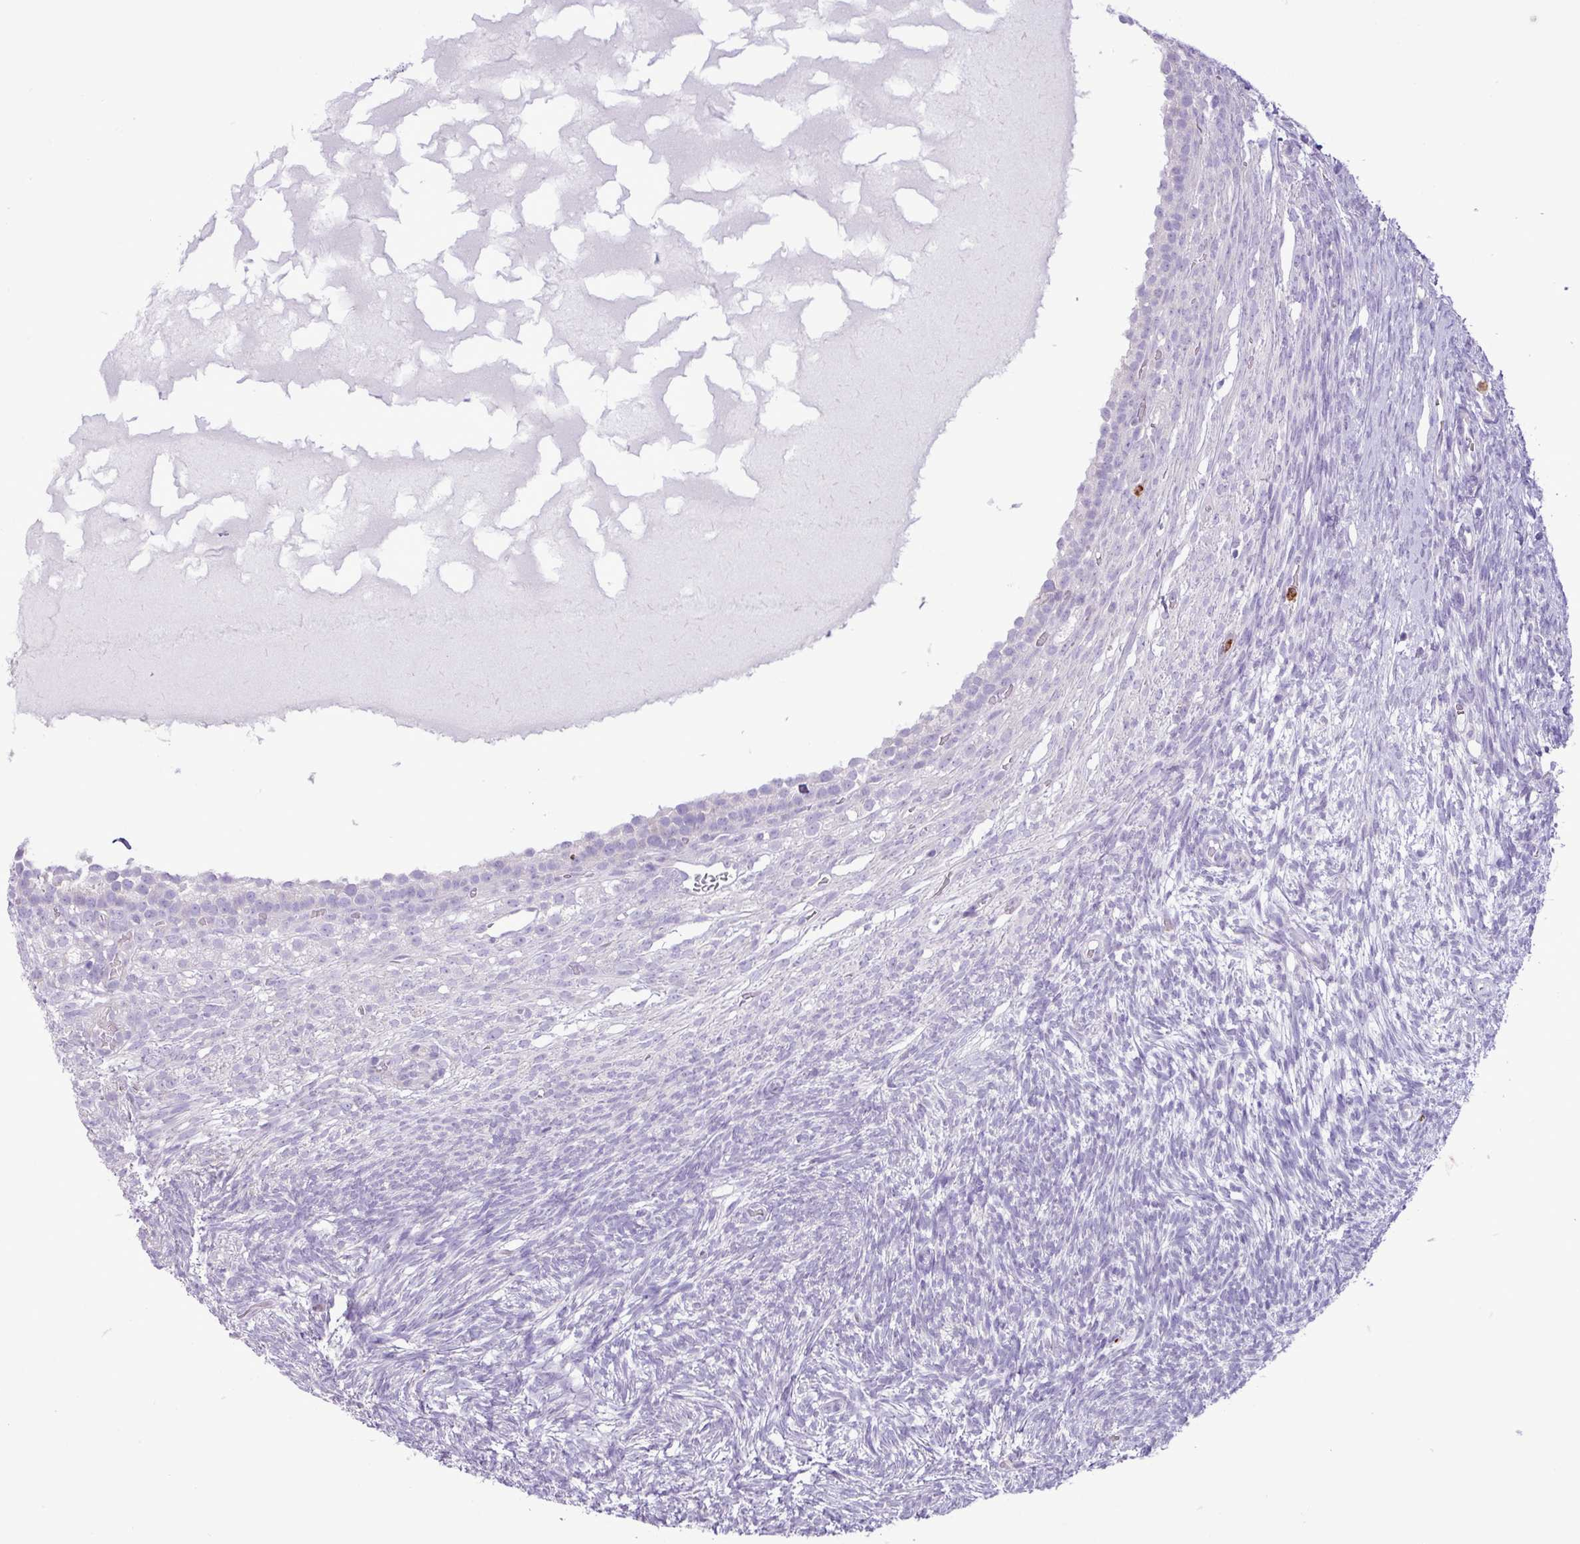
{"staining": {"intensity": "negative", "quantity": "none", "location": "none"}, "tissue": "ovary", "cell_type": "Ovarian stroma cells", "image_type": "normal", "snomed": [{"axis": "morphology", "description": "Normal tissue, NOS"}, {"axis": "topography", "description": "Ovary"}], "caption": "Human ovary stained for a protein using IHC reveals no positivity in ovarian stroma cells.", "gene": "ZSCAN5A", "patient": {"sex": "female", "age": 39}}